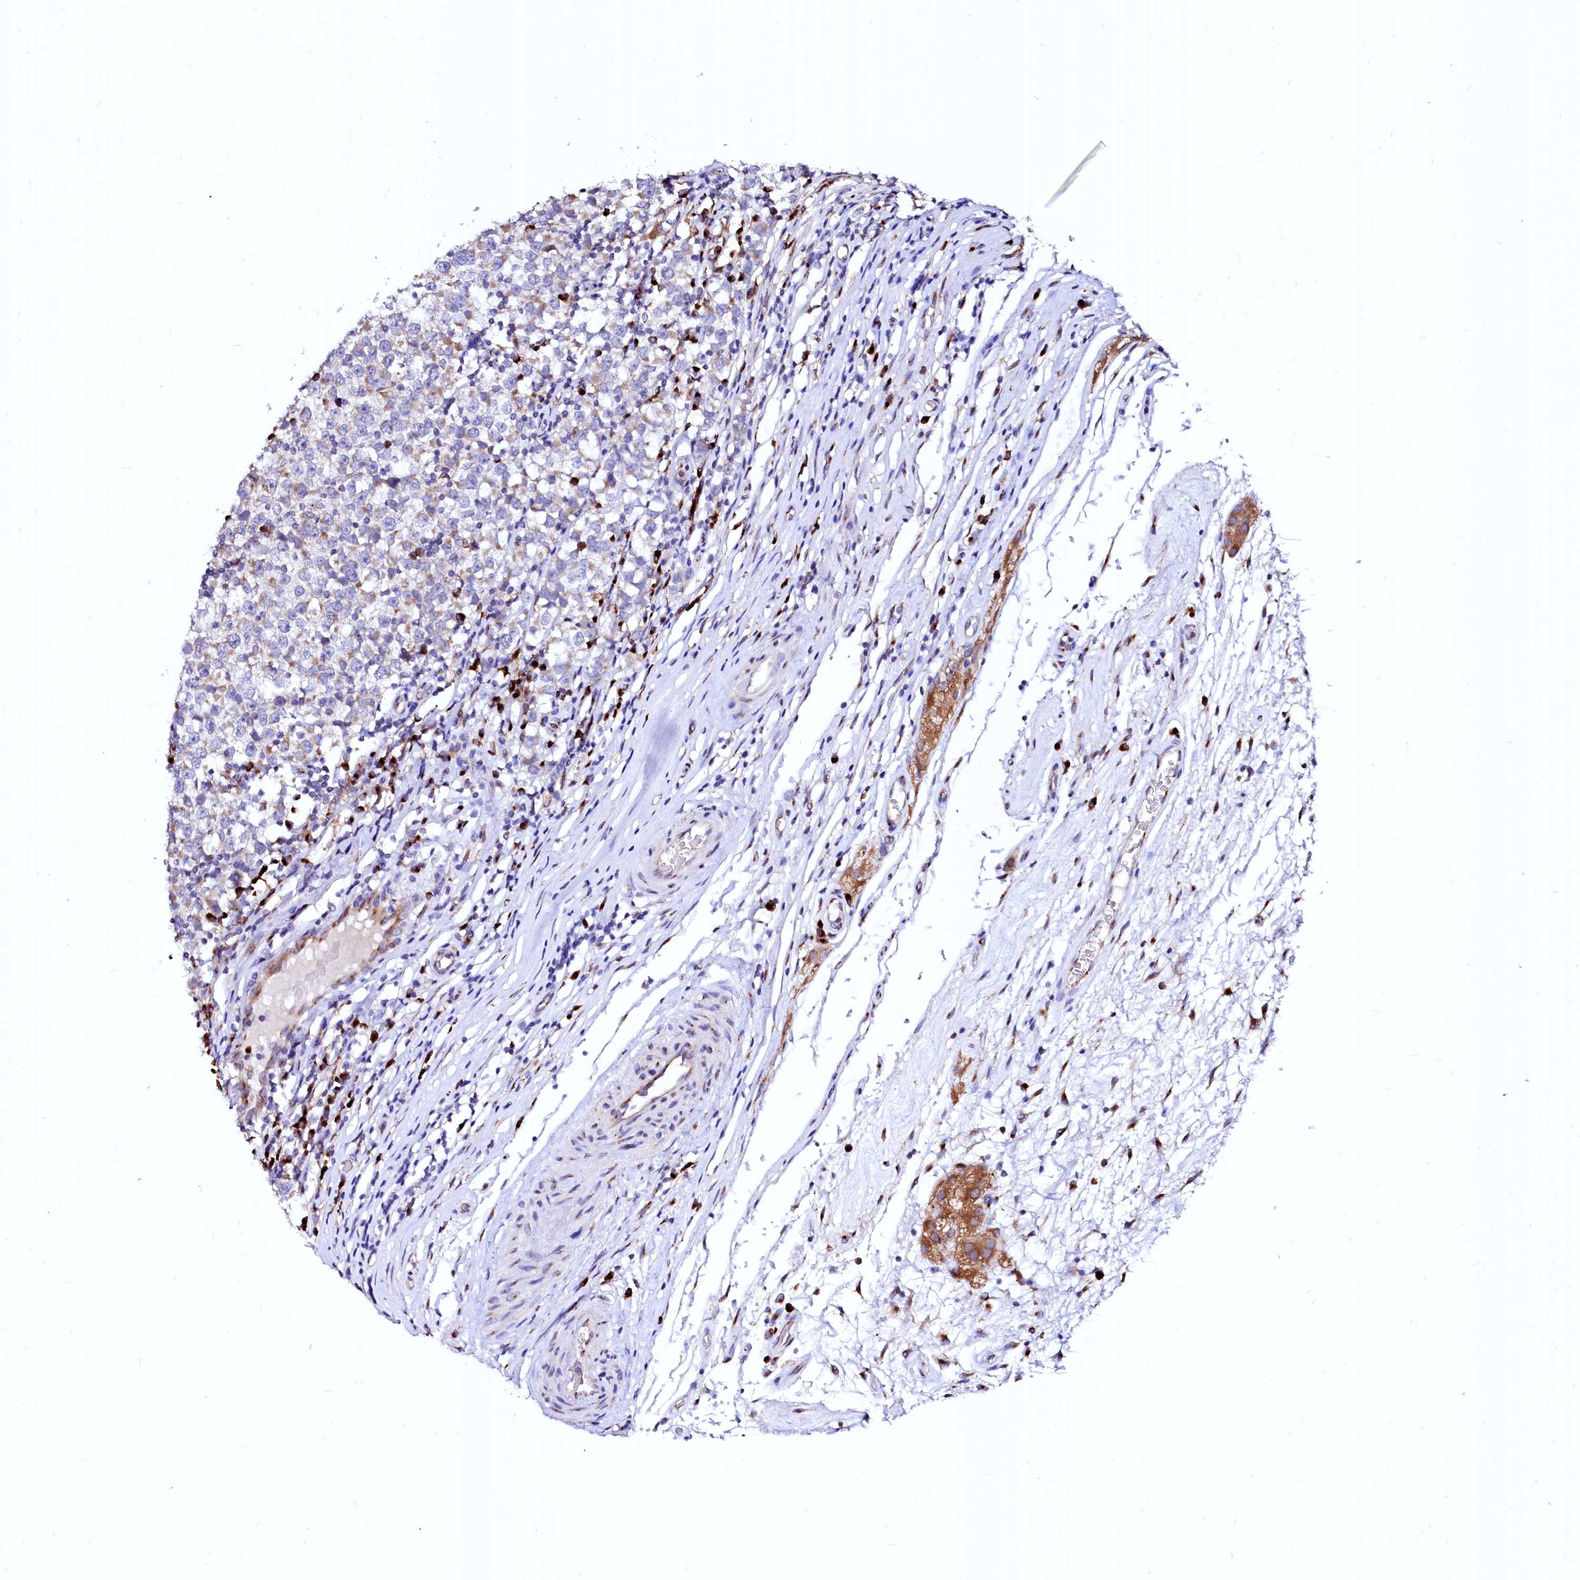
{"staining": {"intensity": "weak", "quantity": "25%-75%", "location": "cytoplasmic/membranous"}, "tissue": "testis cancer", "cell_type": "Tumor cells", "image_type": "cancer", "snomed": [{"axis": "morphology", "description": "Seminoma, NOS"}, {"axis": "topography", "description": "Testis"}], "caption": "Brown immunohistochemical staining in human testis seminoma shows weak cytoplasmic/membranous expression in about 25%-75% of tumor cells.", "gene": "LMAN1", "patient": {"sex": "male", "age": 65}}